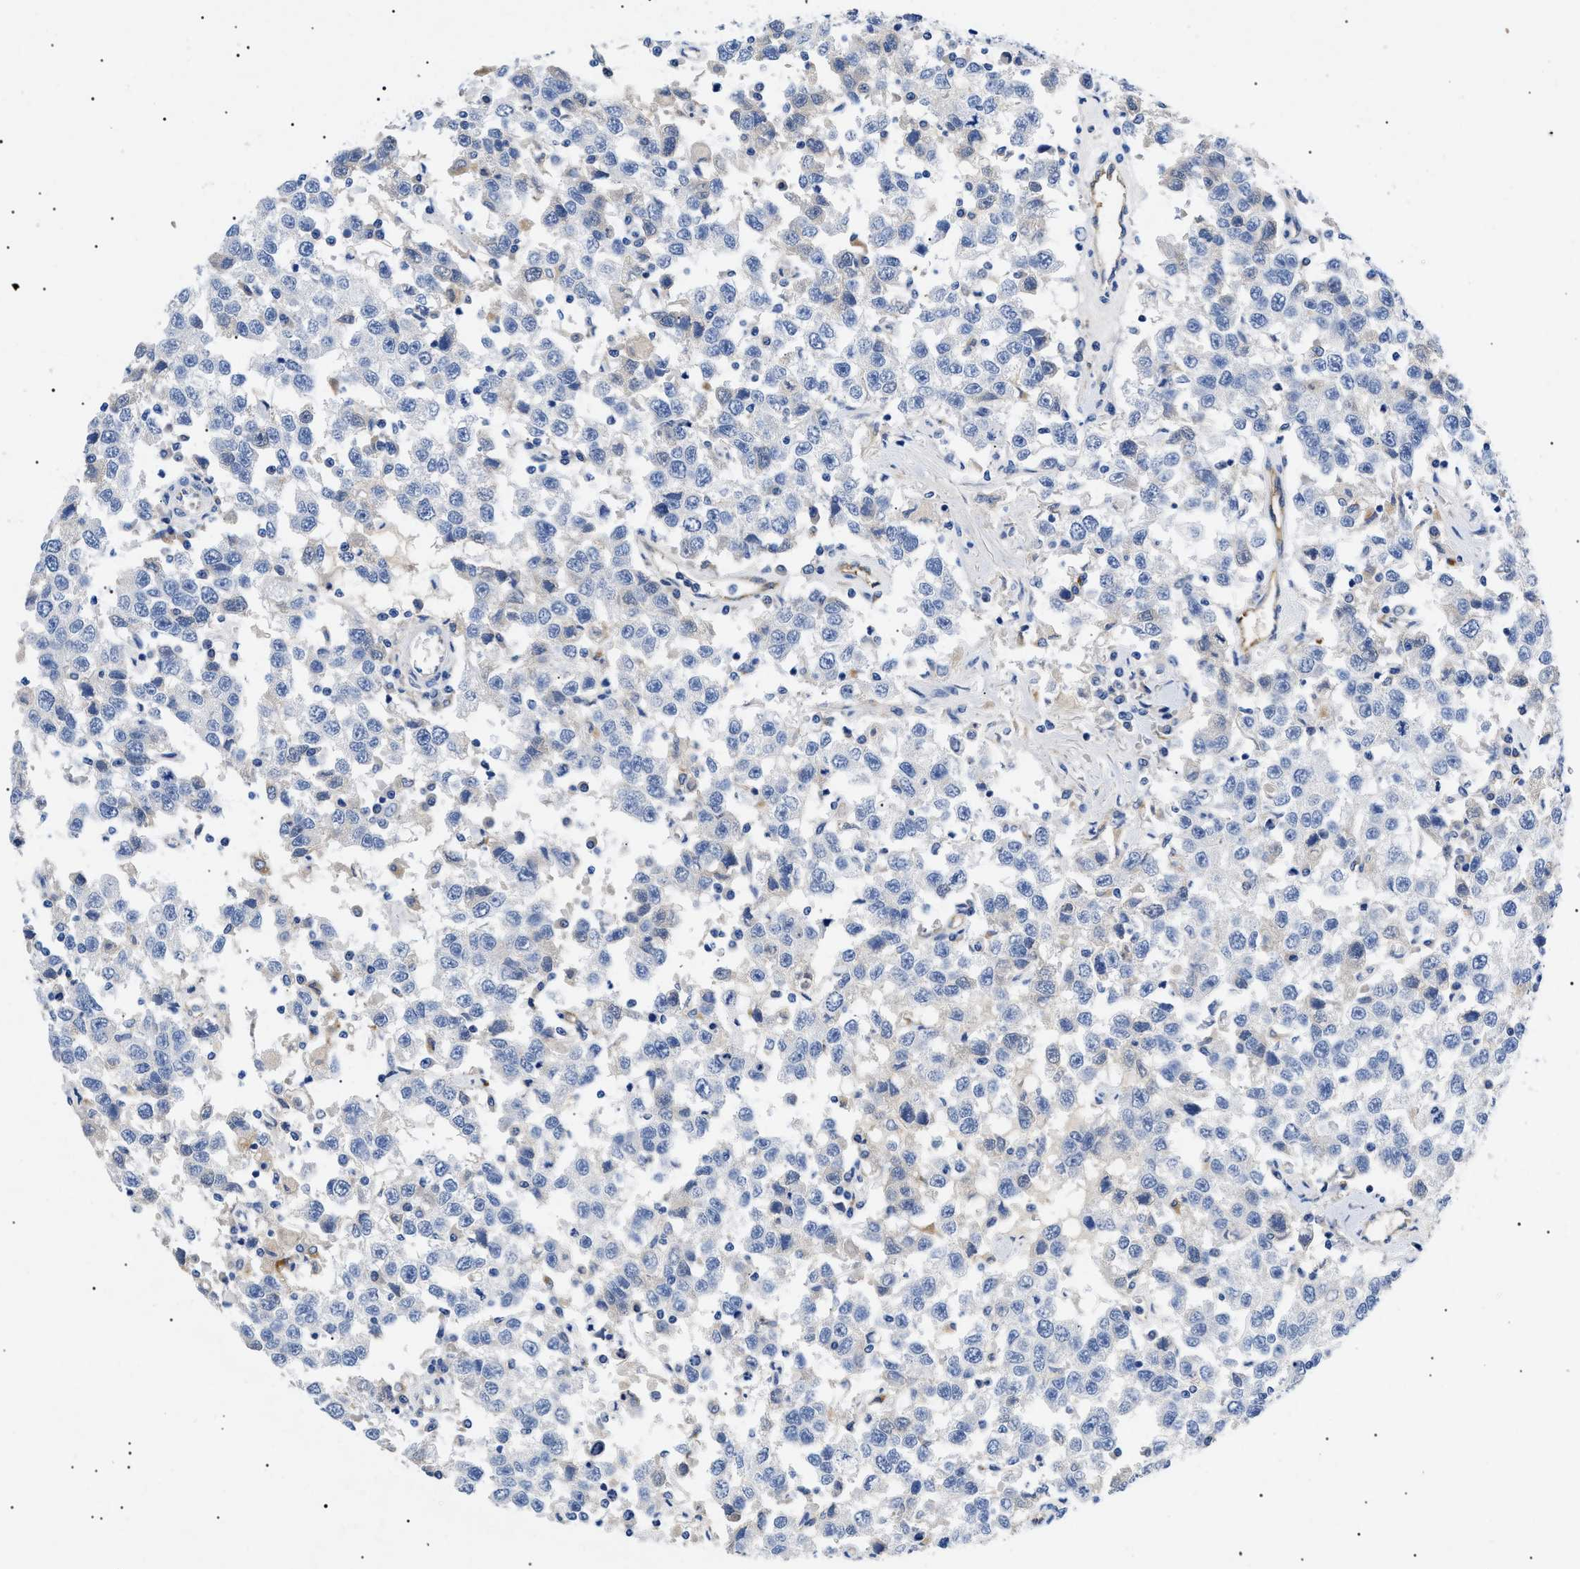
{"staining": {"intensity": "negative", "quantity": "none", "location": "none"}, "tissue": "testis cancer", "cell_type": "Tumor cells", "image_type": "cancer", "snomed": [{"axis": "morphology", "description": "Seminoma, NOS"}, {"axis": "topography", "description": "Testis"}], "caption": "An image of human testis cancer (seminoma) is negative for staining in tumor cells.", "gene": "ACKR1", "patient": {"sex": "male", "age": 41}}